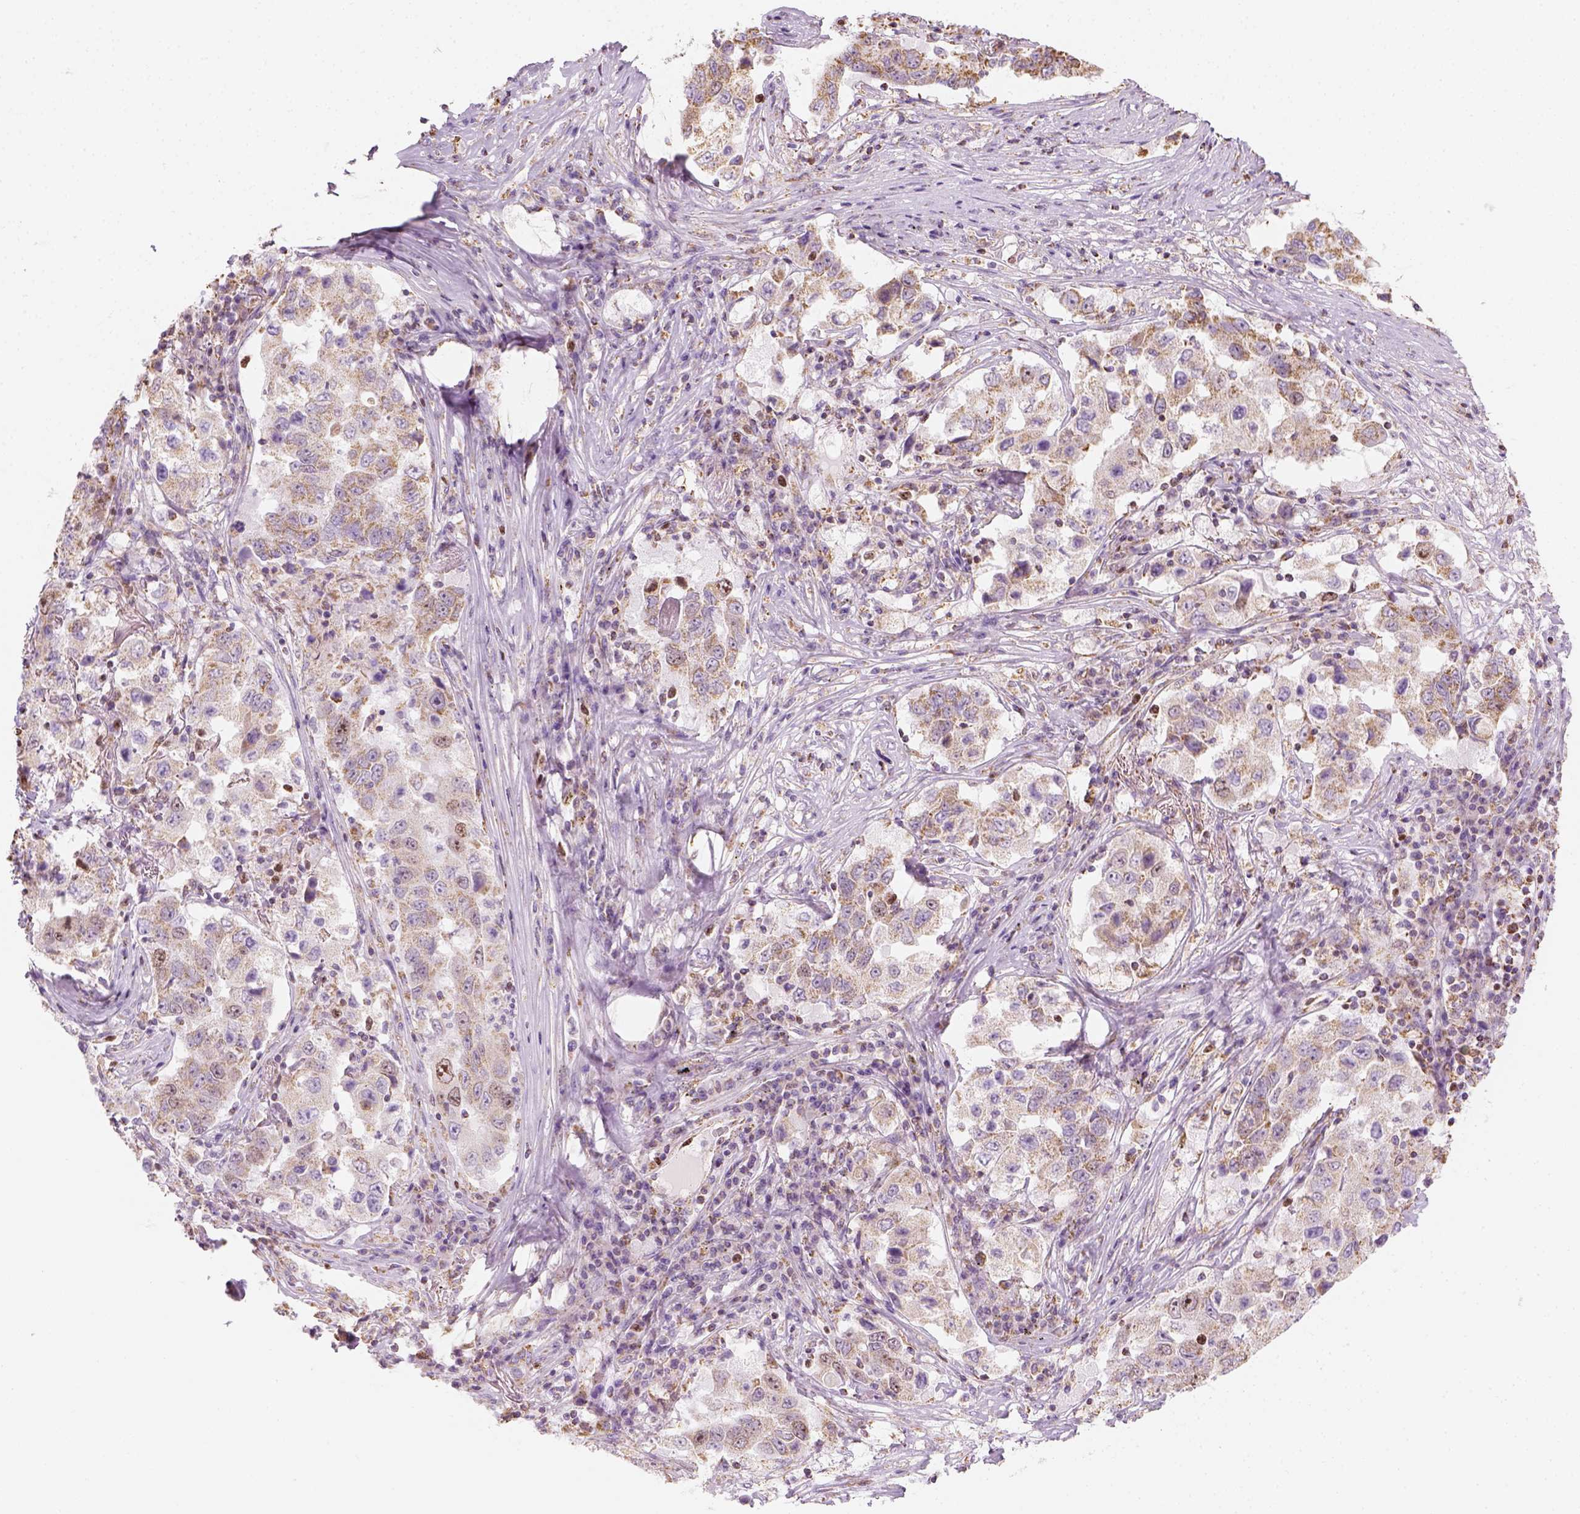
{"staining": {"intensity": "moderate", "quantity": "<25%", "location": "cytoplasmic/membranous,nuclear"}, "tissue": "lung cancer", "cell_type": "Tumor cells", "image_type": "cancer", "snomed": [{"axis": "morphology", "description": "Adenocarcinoma, NOS"}, {"axis": "topography", "description": "Lung"}], "caption": "Immunohistochemical staining of lung cancer (adenocarcinoma) shows low levels of moderate cytoplasmic/membranous and nuclear protein expression in about <25% of tumor cells. (DAB IHC, brown staining for protein, blue staining for nuclei).", "gene": "LCA5", "patient": {"sex": "male", "age": 73}}